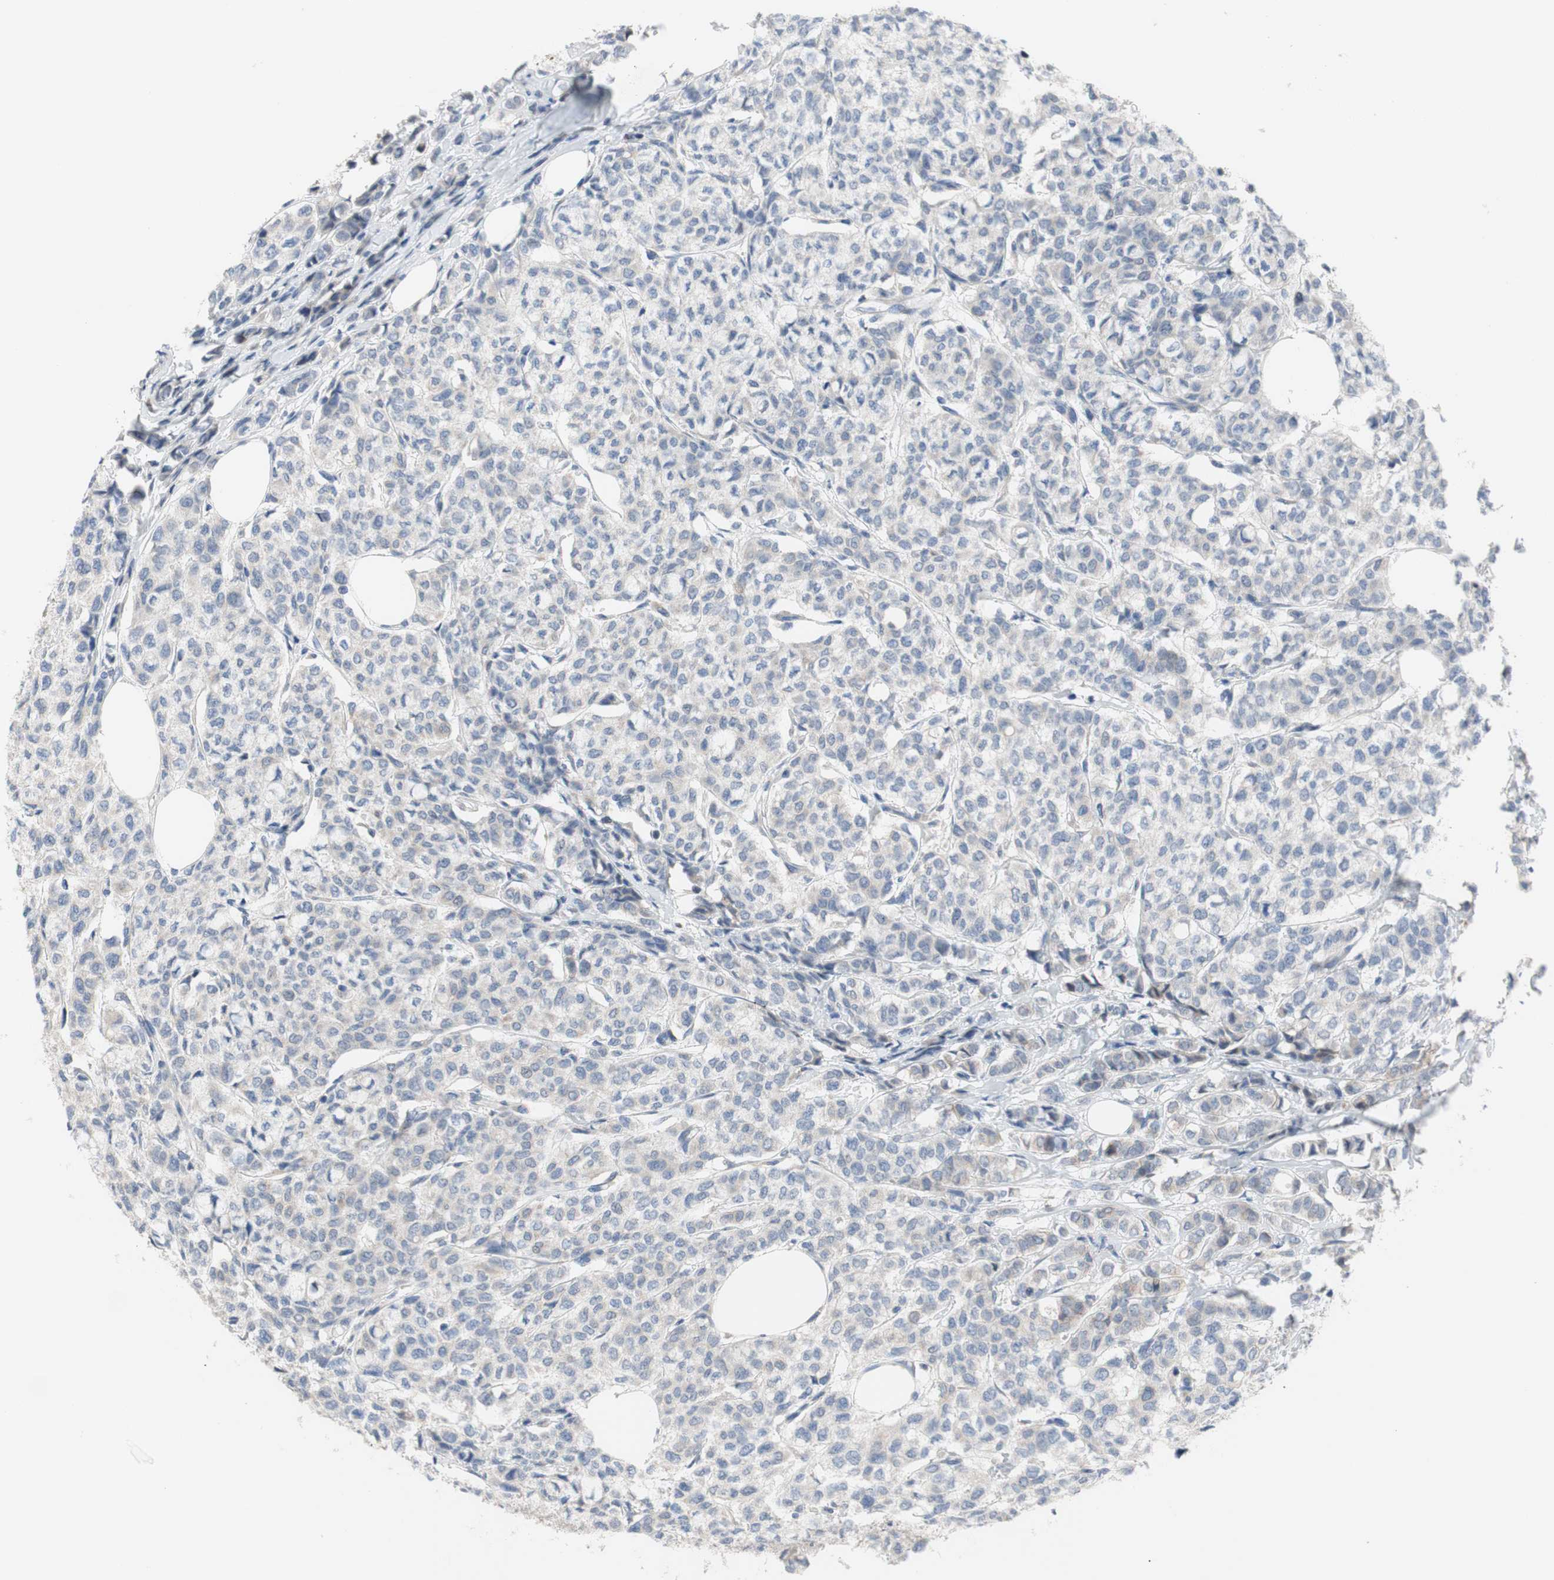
{"staining": {"intensity": "weak", "quantity": "<25%", "location": "cytoplasmic/membranous"}, "tissue": "breast cancer", "cell_type": "Tumor cells", "image_type": "cancer", "snomed": [{"axis": "morphology", "description": "Lobular carcinoma"}, {"axis": "topography", "description": "Breast"}], "caption": "A high-resolution photomicrograph shows IHC staining of breast cancer, which demonstrates no significant staining in tumor cells.", "gene": "TTC14", "patient": {"sex": "female", "age": 60}}